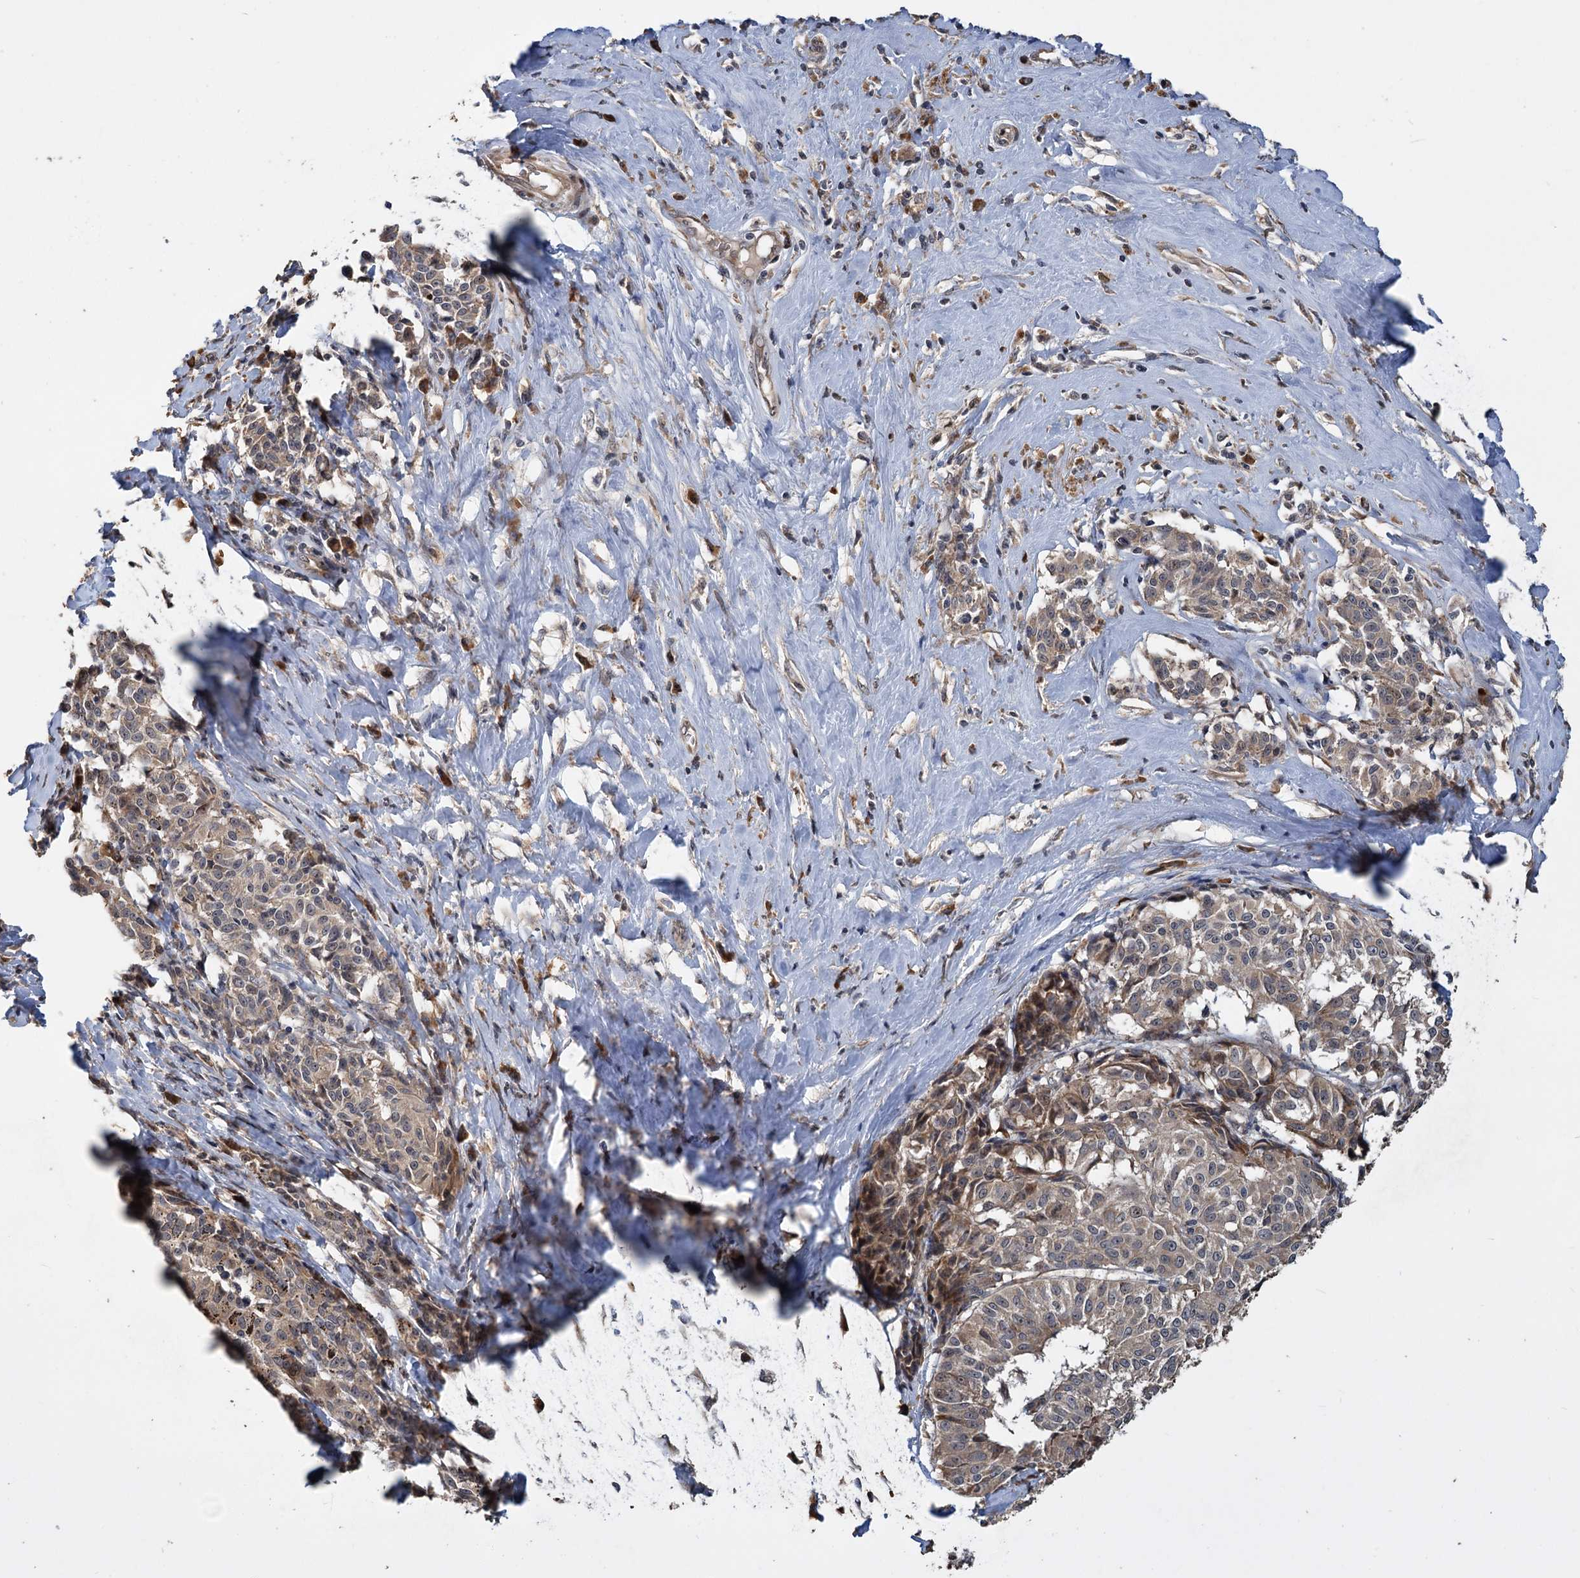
{"staining": {"intensity": "weak", "quantity": "25%-75%", "location": "cytoplasmic/membranous"}, "tissue": "melanoma", "cell_type": "Tumor cells", "image_type": "cancer", "snomed": [{"axis": "morphology", "description": "Malignant melanoma, NOS"}, {"axis": "topography", "description": "Skin"}], "caption": "High-power microscopy captured an immunohistochemistry (IHC) micrograph of melanoma, revealing weak cytoplasmic/membranous positivity in approximately 25%-75% of tumor cells.", "gene": "KANSL2", "patient": {"sex": "female", "age": 72}}